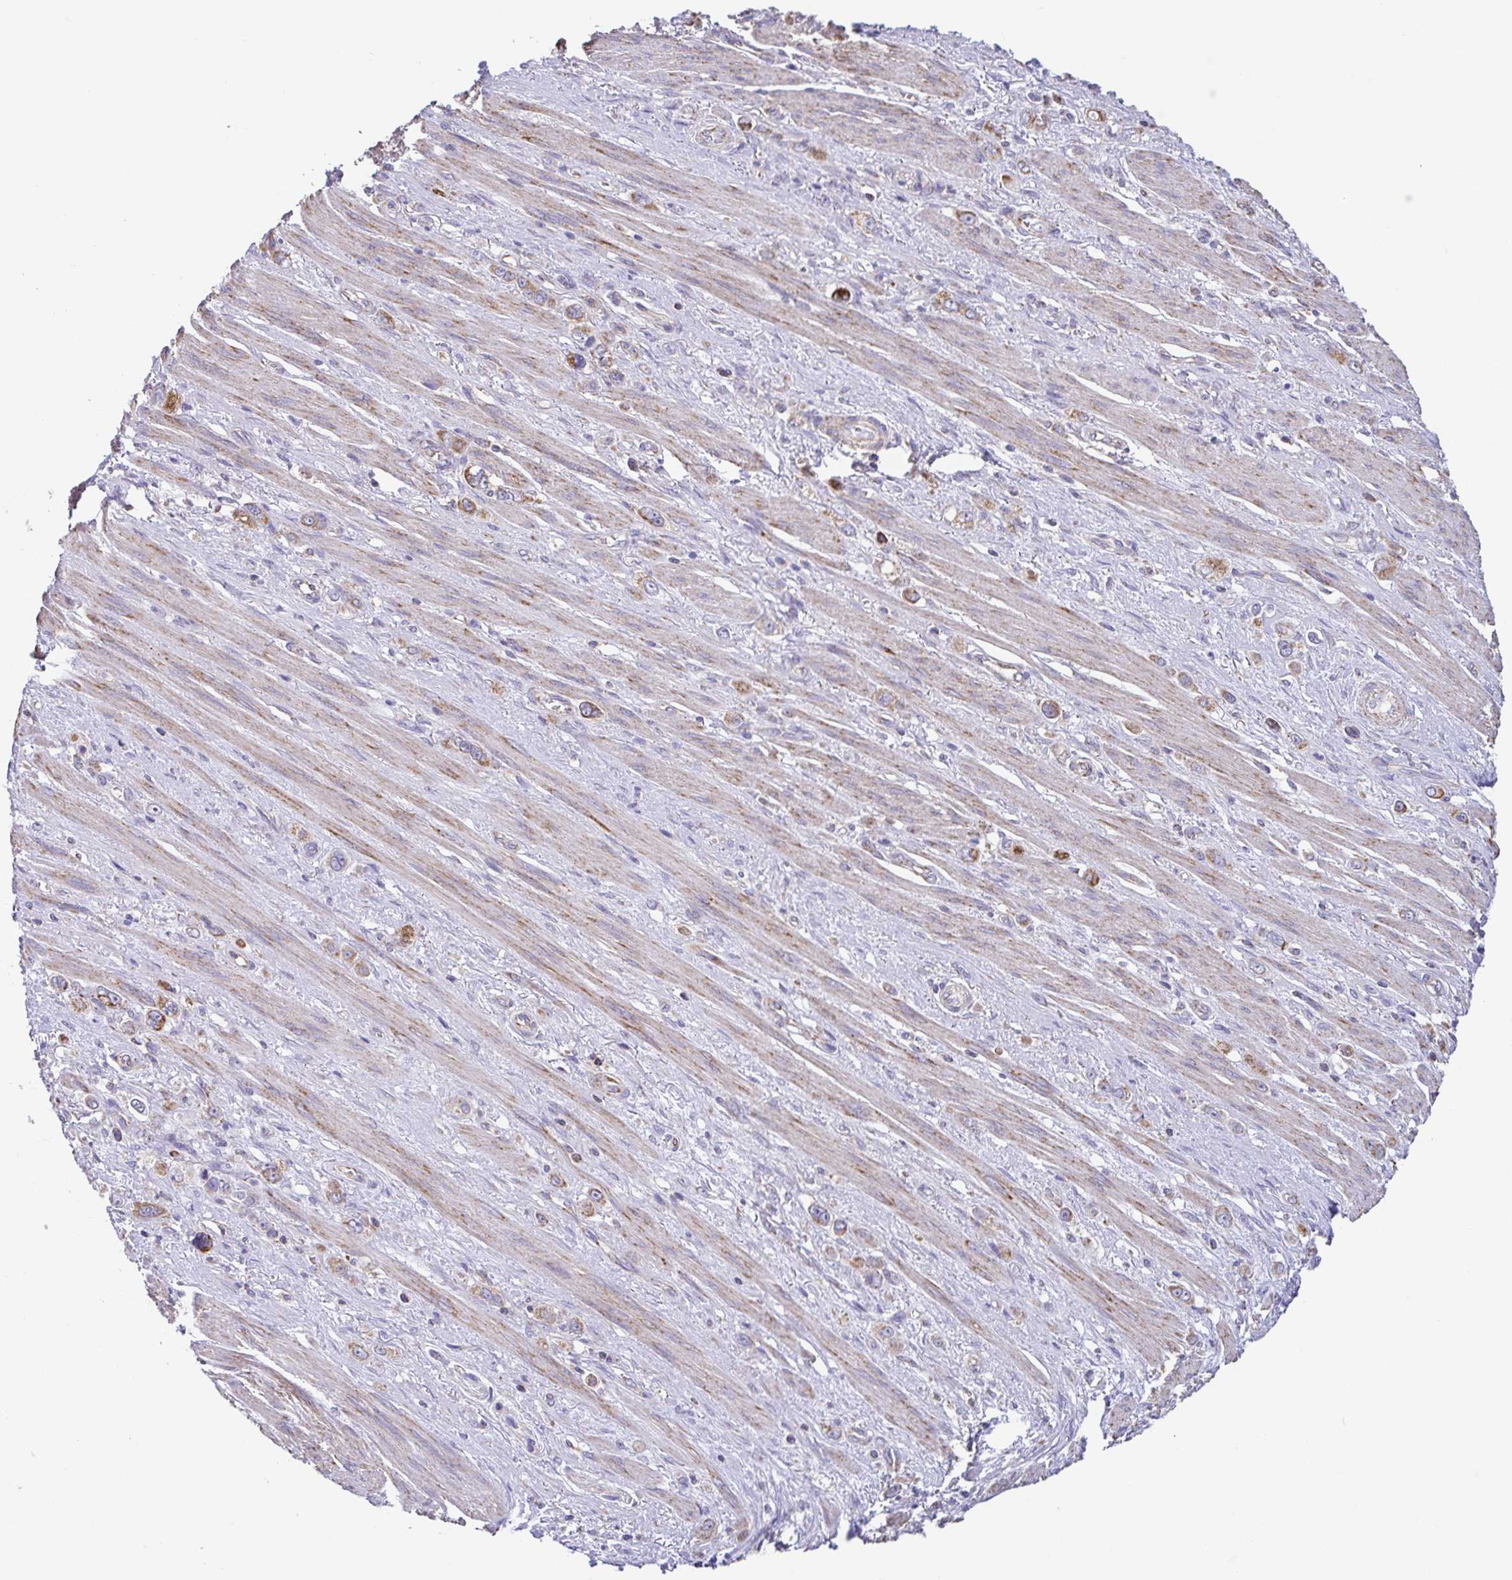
{"staining": {"intensity": "moderate", "quantity": ">75%", "location": "cytoplasmic/membranous"}, "tissue": "stomach cancer", "cell_type": "Tumor cells", "image_type": "cancer", "snomed": [{"axis": "morphology", "description": "Adenocarcinoma, NOS"}, {"axis": "topography", "description": "Stomach, upper"}], "caption": "This is an image of immunohistochemistry staining of stomach cancer, which shows moderate staining in the cytoplasmic/membranous of tumor cells.", "gene": "GINM1", "patient": {"sex": "male", "age": 75}}